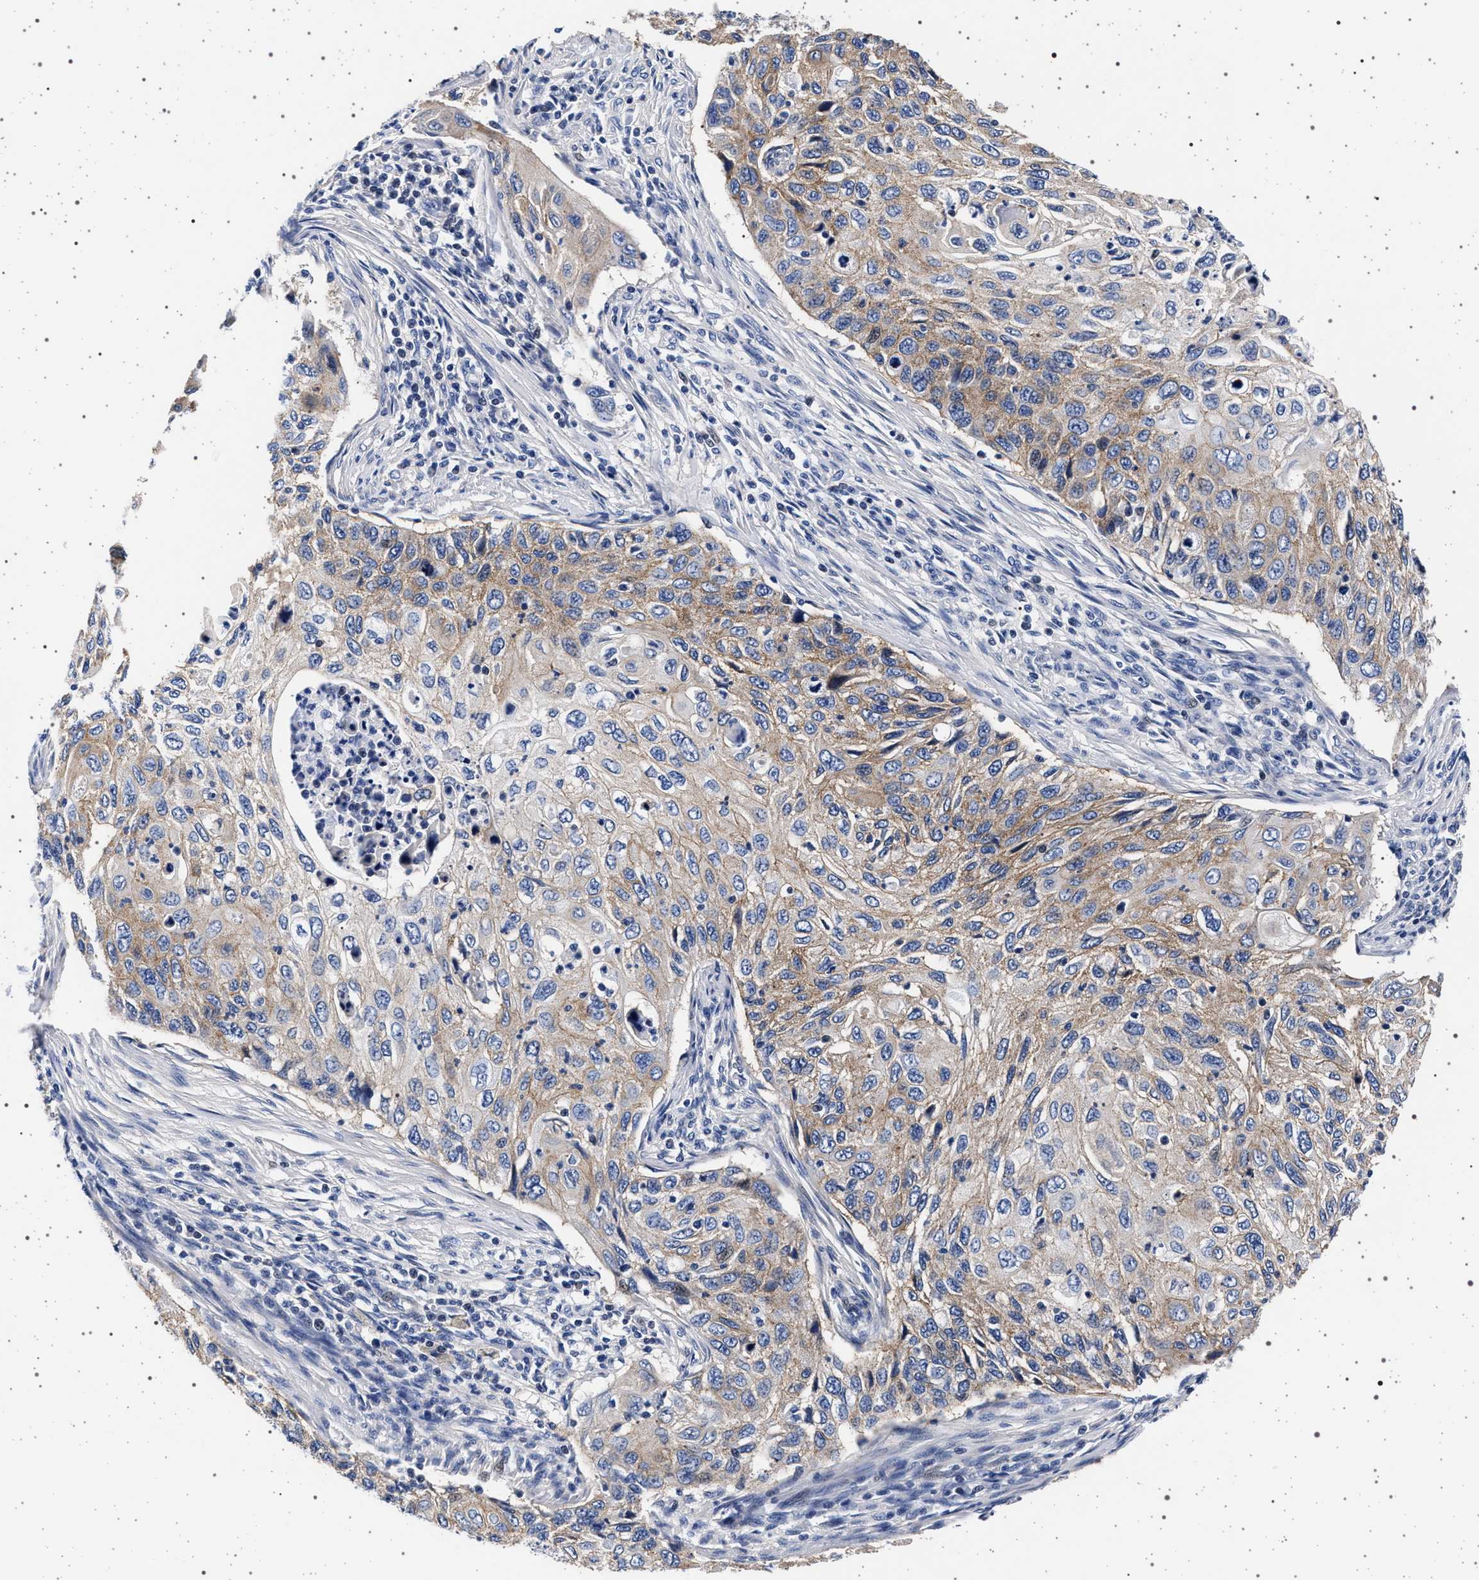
{"staining": {"intensity": "weak", "quantity": ">75%", "location": "cytoplasmic/membranous"}, "tissue": "cervical cancer", "cell_type": "Tumor cells", "image_type": "cancer", "snomed": [{"axis": "morphology", "description": "Squamous cell carcinoma, NOS"}, {"axis": "topography", "description": "Cervix"}], "caption": "Protein expression analysis of human cervical squamous cell carcinoma reveals weak cytoplasmic/membranous expression in about >75% of tumor cells.", "gene": "SLC9A1", "patient": {"sex": "female", "age": 70}}